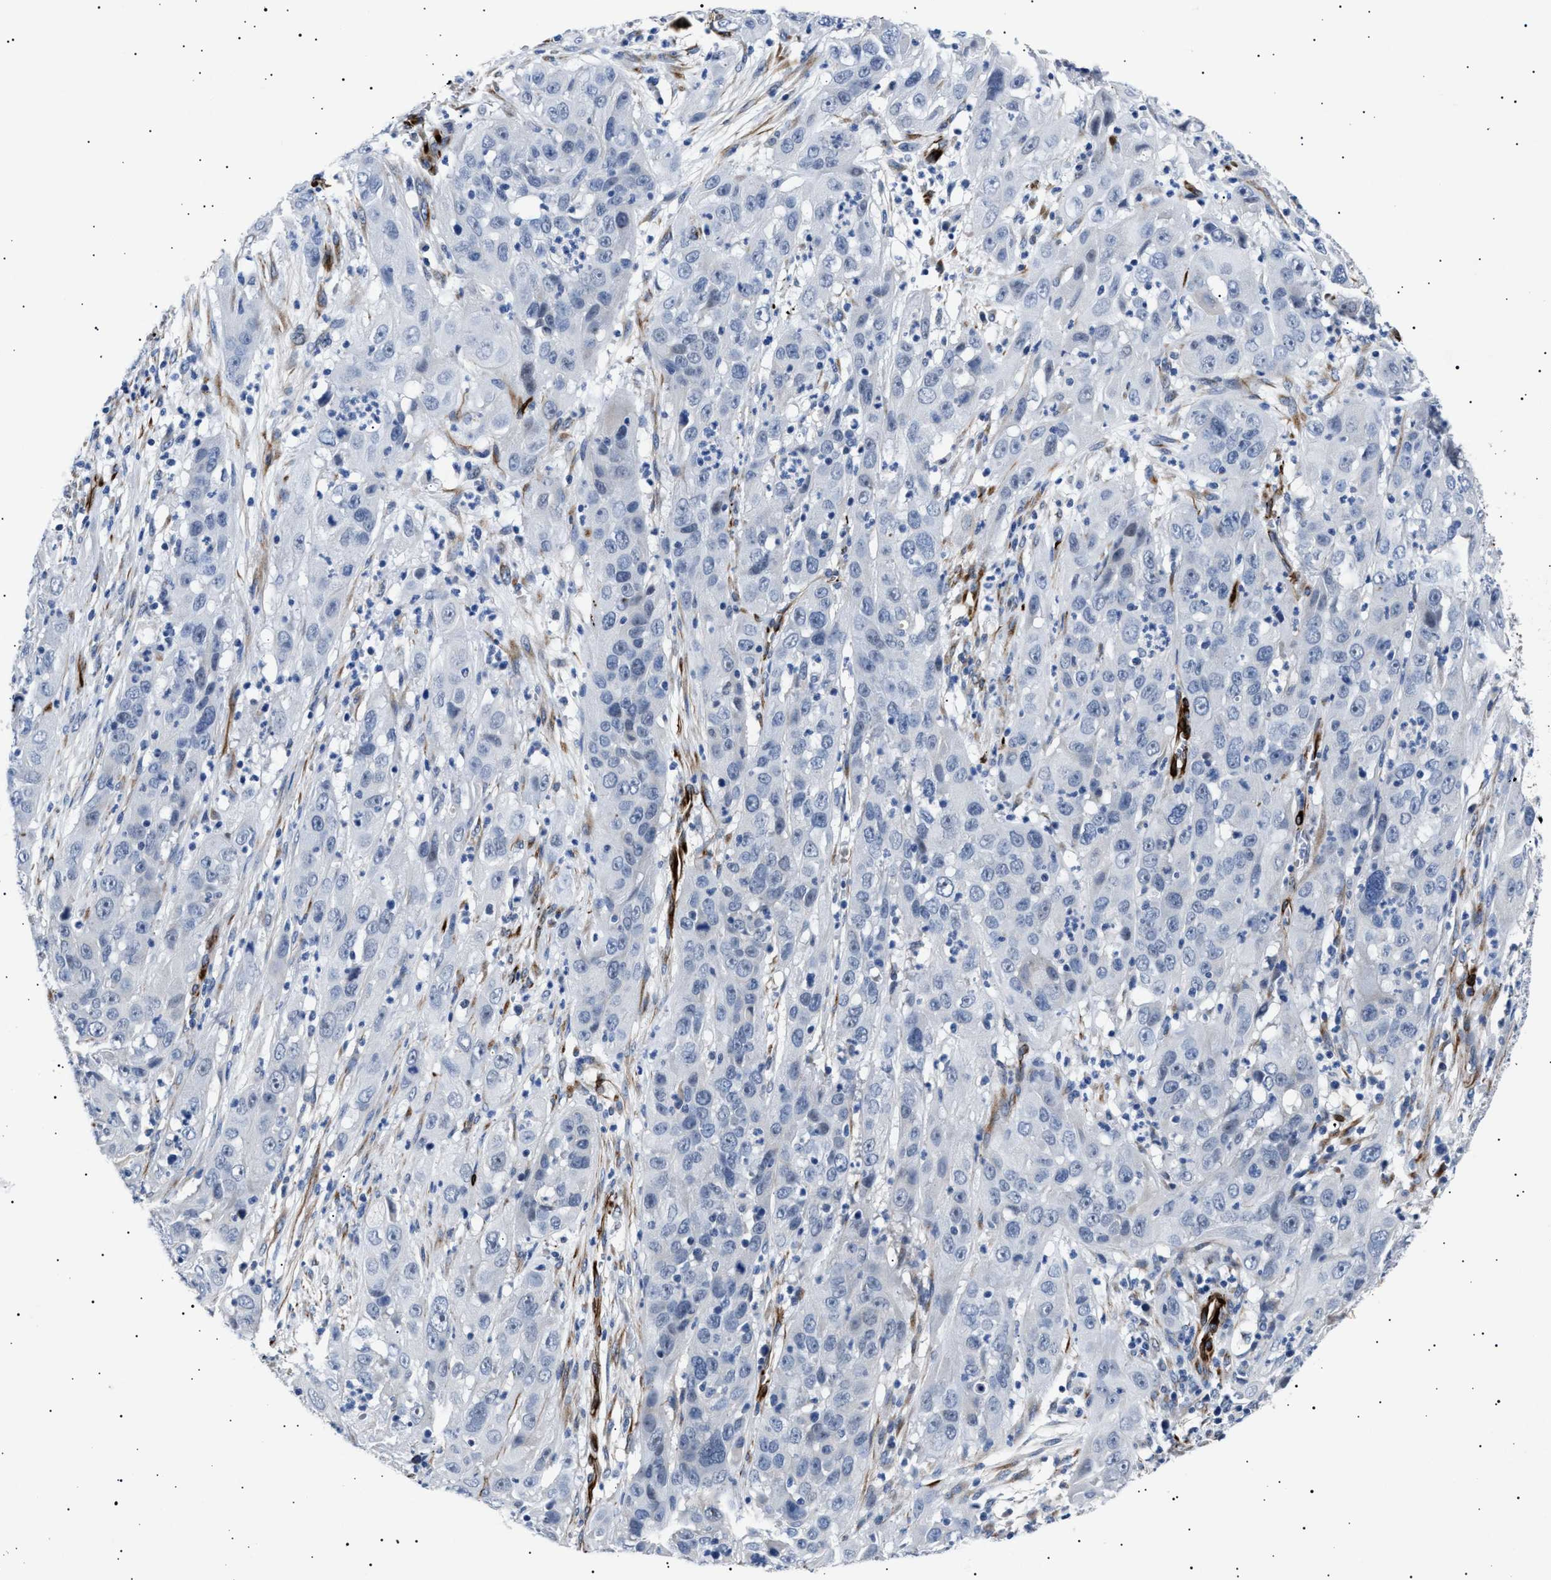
{"staining": {"intensity": "negative", "quantity": "none", "location": "none"}, "tissue": "cervical cancer", "cell_type": "Tumor cells", "image_type": "cancer", "snomed": [{"axis": "morphology", "description": "Squamous cell carcinoma, NOS"}, {"axis": "topography", "description": "Cervix"}], "caption": "This is an immunohistochemistry (IHC) histopathology image of cervical cancer. There is no staining in tumor cells.", "gene": "OLFML2A", "patient": {"sex": "female", "age": 32}}